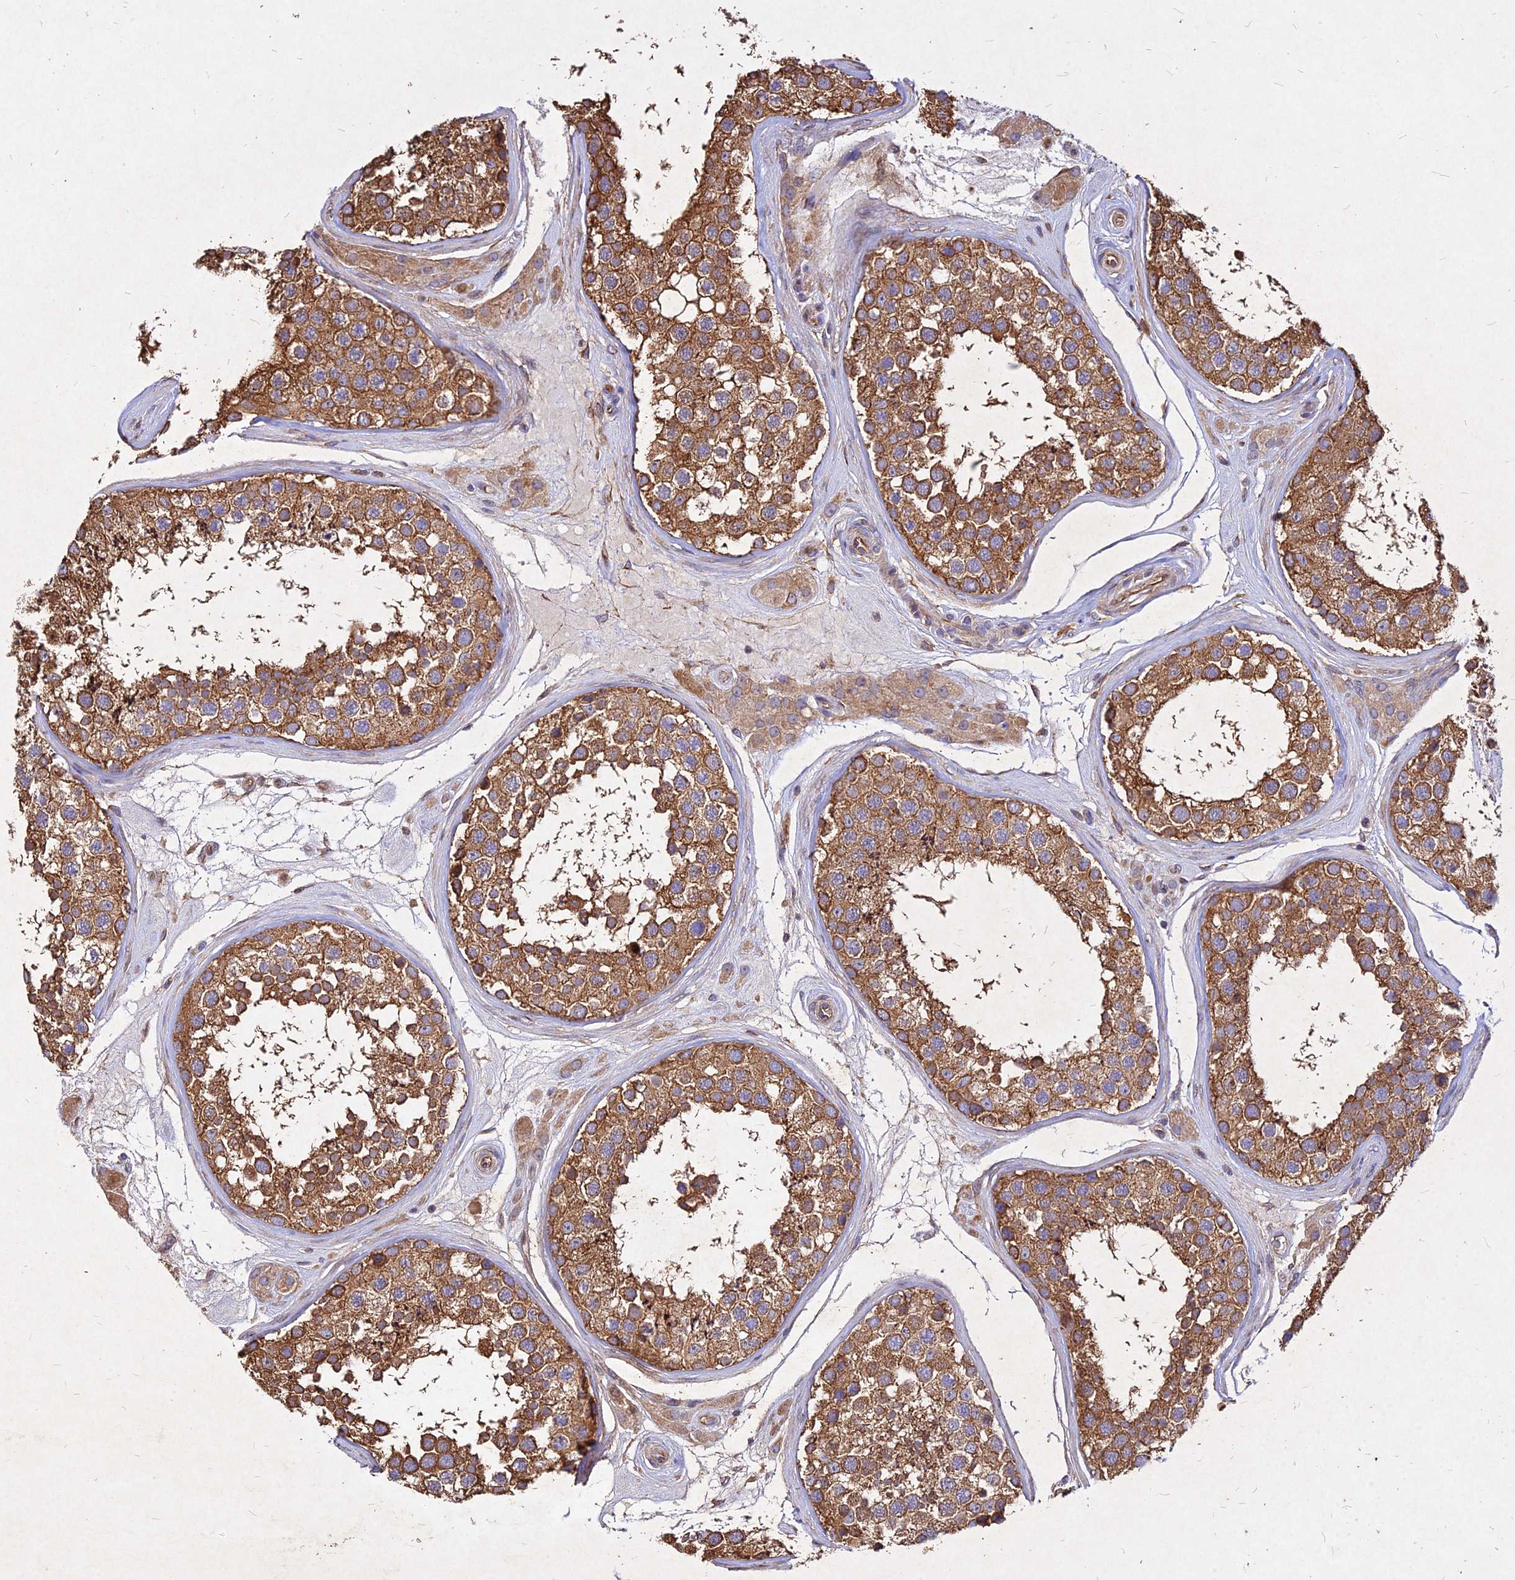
{"staining": {"intensity": "strong", "quantity": ">75%", "location": "cytoplasmic/membranous"}, "tissue": "testis", "cell_type": "Cells in seminiferous ducts", "image_type": "normal", "snomed": [{"axis": "morphology", "description": "Normal tissue, NOS"}, {"axis": "topography", "description": "Testis"}], "caption": "A photomicrograph of testis stained for a protein exhibits strong cytoplasmic/membranous brown staining in cells in seminiferous ducts.", "gene": "SKA1", "patient": {"sex": "male", "age": 46}}